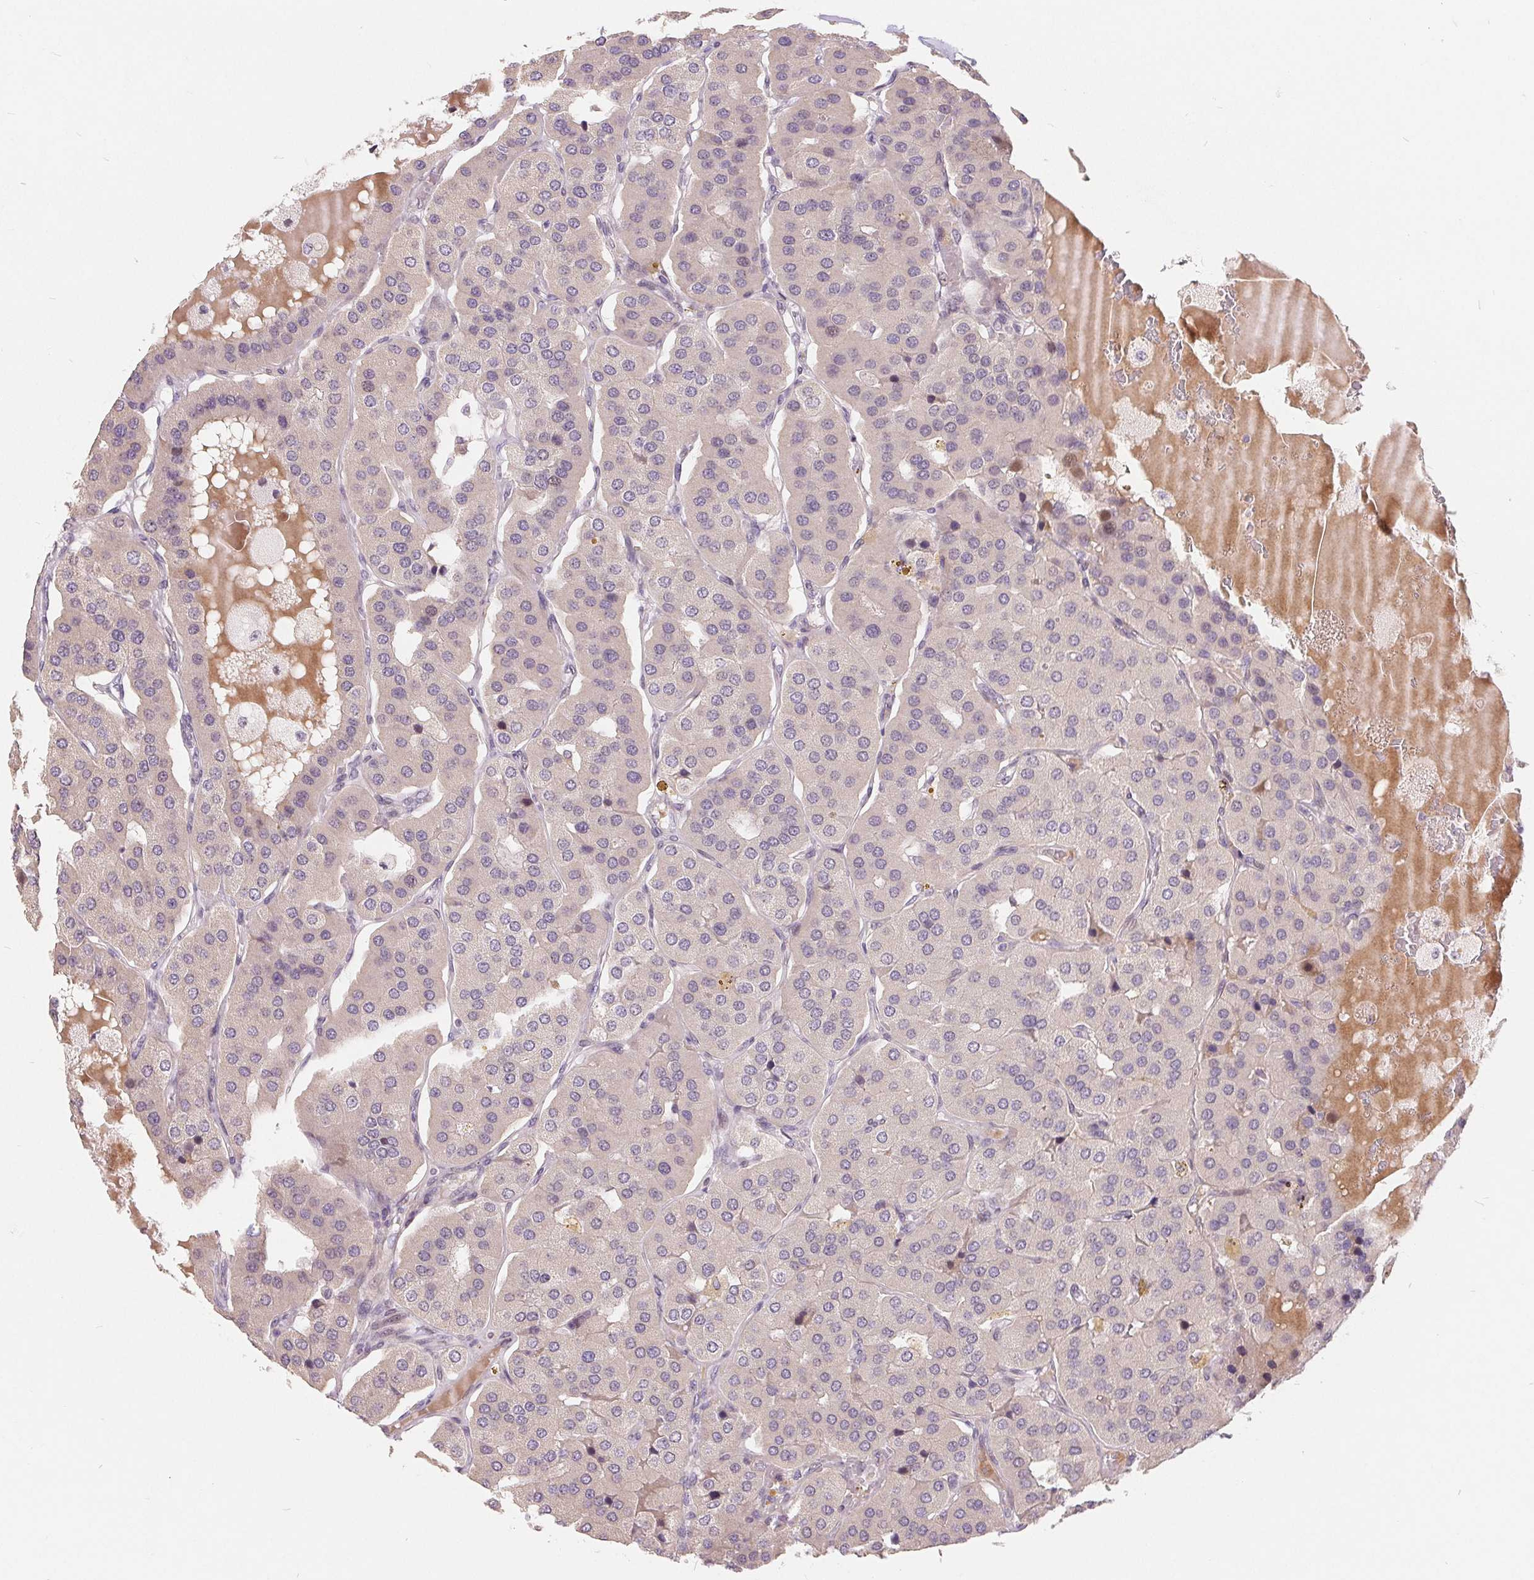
{"staining": {"intensity": "moderate", "quantity": "<25%", "location": "nuclear"}, "tissue": "parathyroid gland", "cell_type": "Glandular cells", "image_type": "normal", "snomed": [{"axis": "morphology", "description": "Normal tissue, NOS"}, {"axis": "morphology", "description": "Adenoma, NOS"}, {"axis": "topography", "description": "Parathyroid gland"}], "caption": "Immunohistochemistry (IHC) of benign human parathyroid gland exhibits low levels of moderate nuclear expression in about <25% of glandular cells.", "gene": "NRG2", "patient": {"sex": "female", "age": 86}}